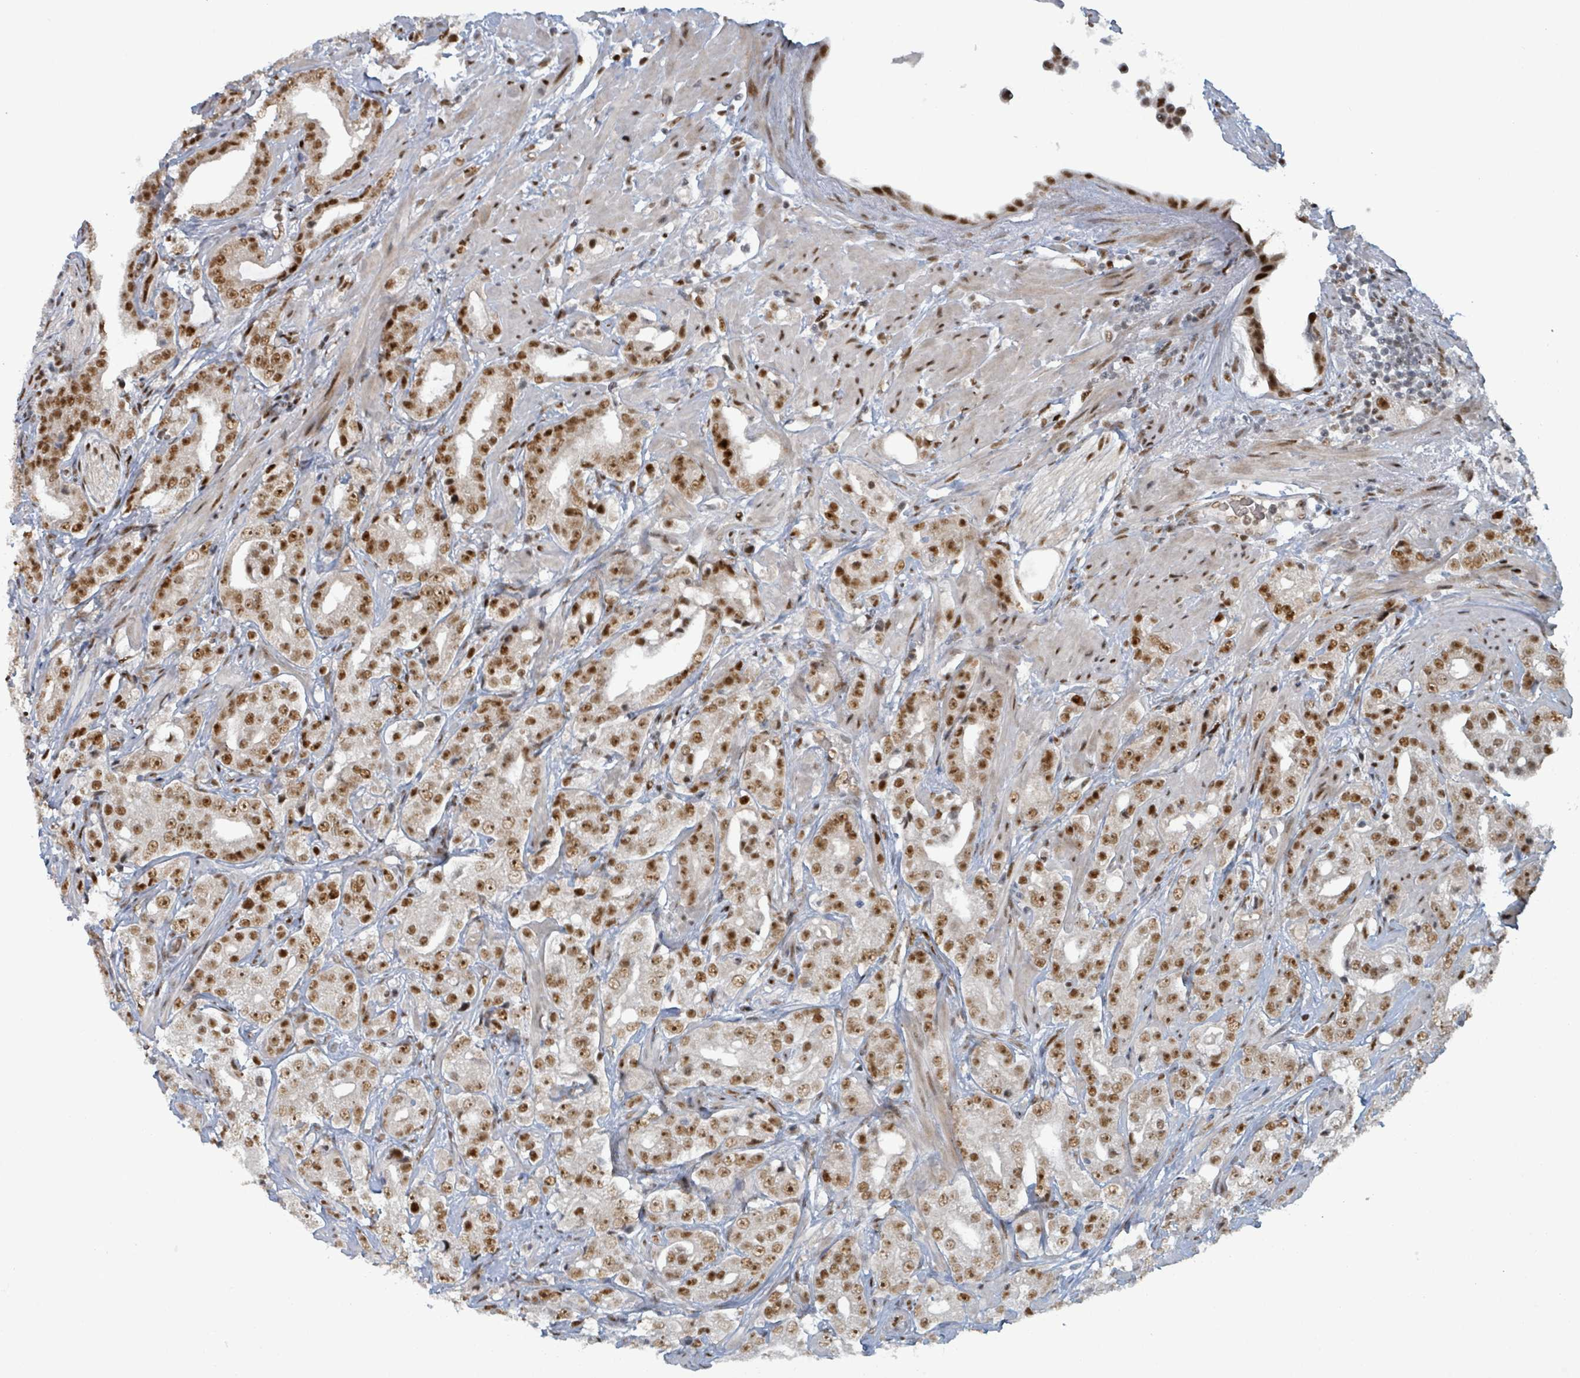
{"staining": {"intensity": "moderate", "quantity": ">75%", "location": "nuclear"}, "tissue": "prostate cancer", "cell_type": "Tumor cells", "image_type": "cancer", "snomed": [{"axis": "morphology", "description": "Adenocarcinoma, Low grade"}, {"axis": "topography", "description": "Prostate"}], "caption": "Tumor cells show medium levels of moderate nuclear positivity in approximately >75% of cells in adenocarcinoma (low-grade) (prostate).", "gene": "KLF3", "patient": {"sex": "male", "age": 67}}